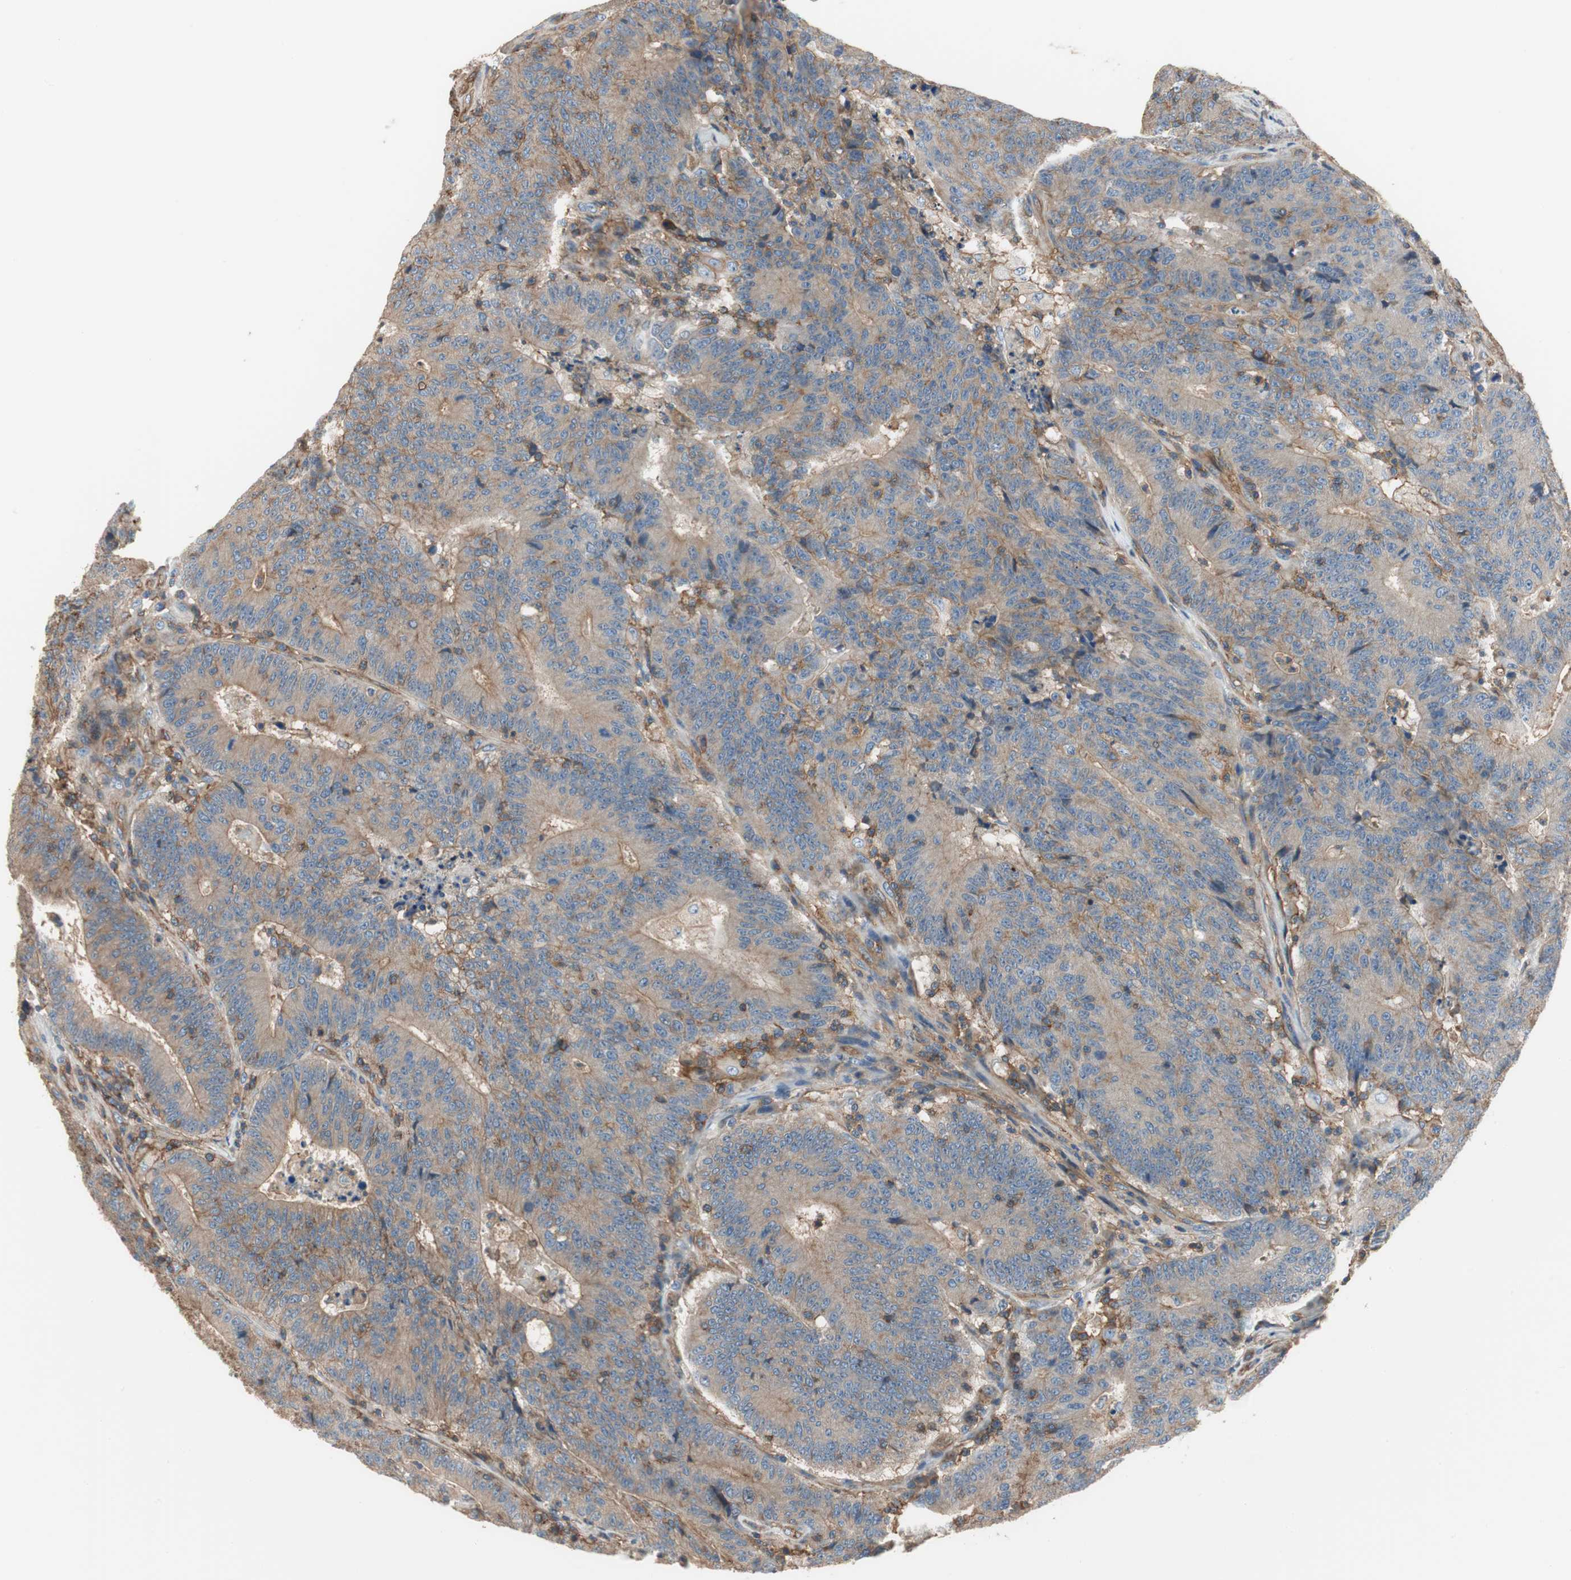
{"staining": {"intensity": "moderate", "quantity": ">75%", "location": "cytoplasmic/membranous"}, "tissue": "colorectal cancer", "cell_type": "Tumor cells", "image_type": "cancer", "snomed": [{"axis": "morphology", "description": "Normal tissue, NOS"}, {"axis": "morphology", "description": "Adenocarcinoma, NOS"}, {"axis": "topography", "description": "Colon"}], "caption": "This micrograph exhibits immunohistochemistry (IHC) staining of colorectal adenocarcinoma, with medium moderate cytoplasmic/membranous positivity in about >75% of tumor cells.", "gene": "IL1RL1", "patient": {"sex": "female", "age": 75}}